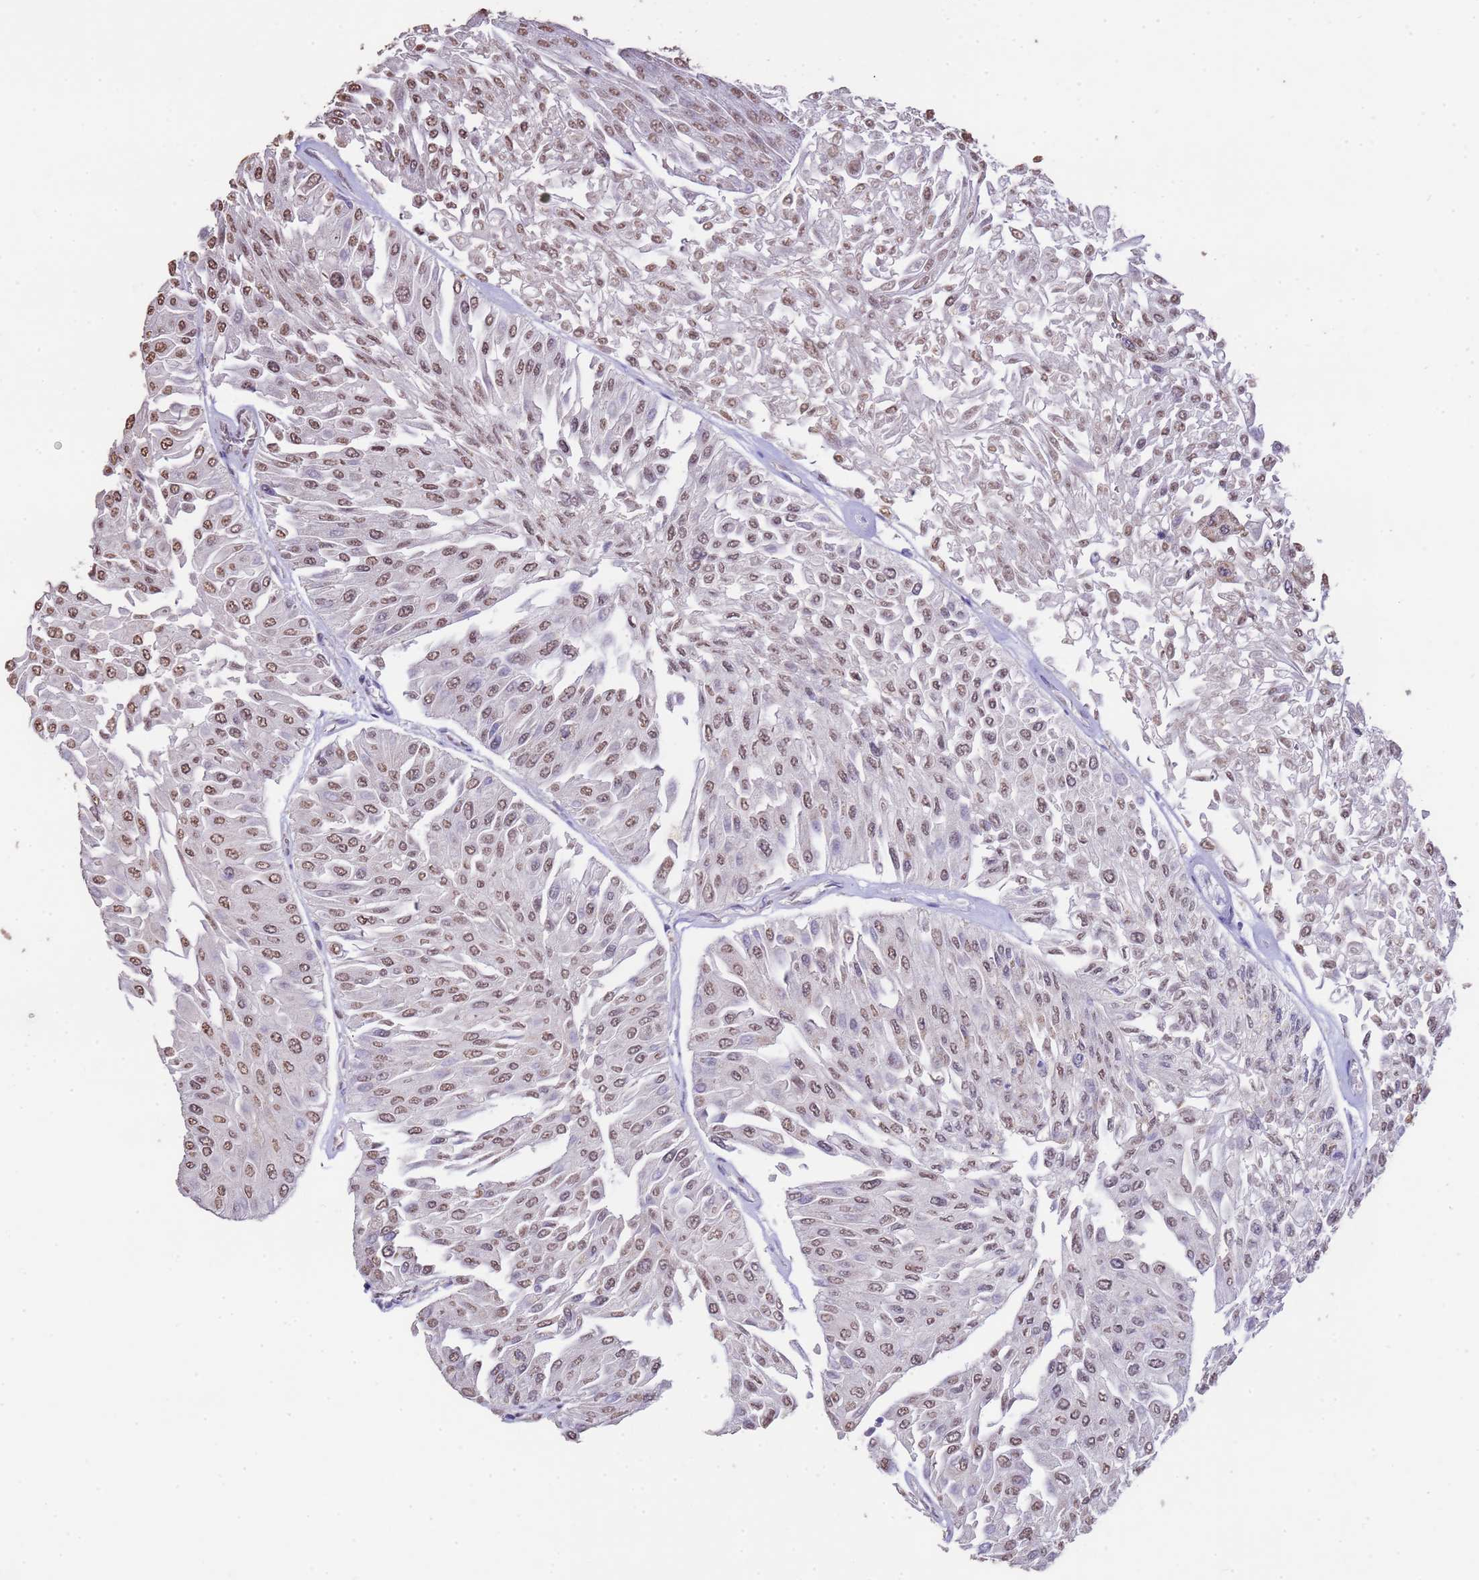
{"staining": {"intensity": "moderate", "quantity": ">75%", "location": "nuclear"}, "tissue": "urothelial cancer", "cell_type": "Tumor cells", "image_type": "cancer", "snomed": [{"axis": "morphology", "description": "Urothelial carcinoma, Low grade"}, {"axis": "topography", "description": "Urinary bladder"}], "caption": "Immunohistochemical staining of human urothelial carcinoma (low-grade) displays moderate nuclear protein expression in about >75% of tumor cells. Immunohistochemistry stains the protein of interest in brown and the nuclei are stained blue.", "gene": "NPHP1", "patient": {"sex": "male", "age": 67}}